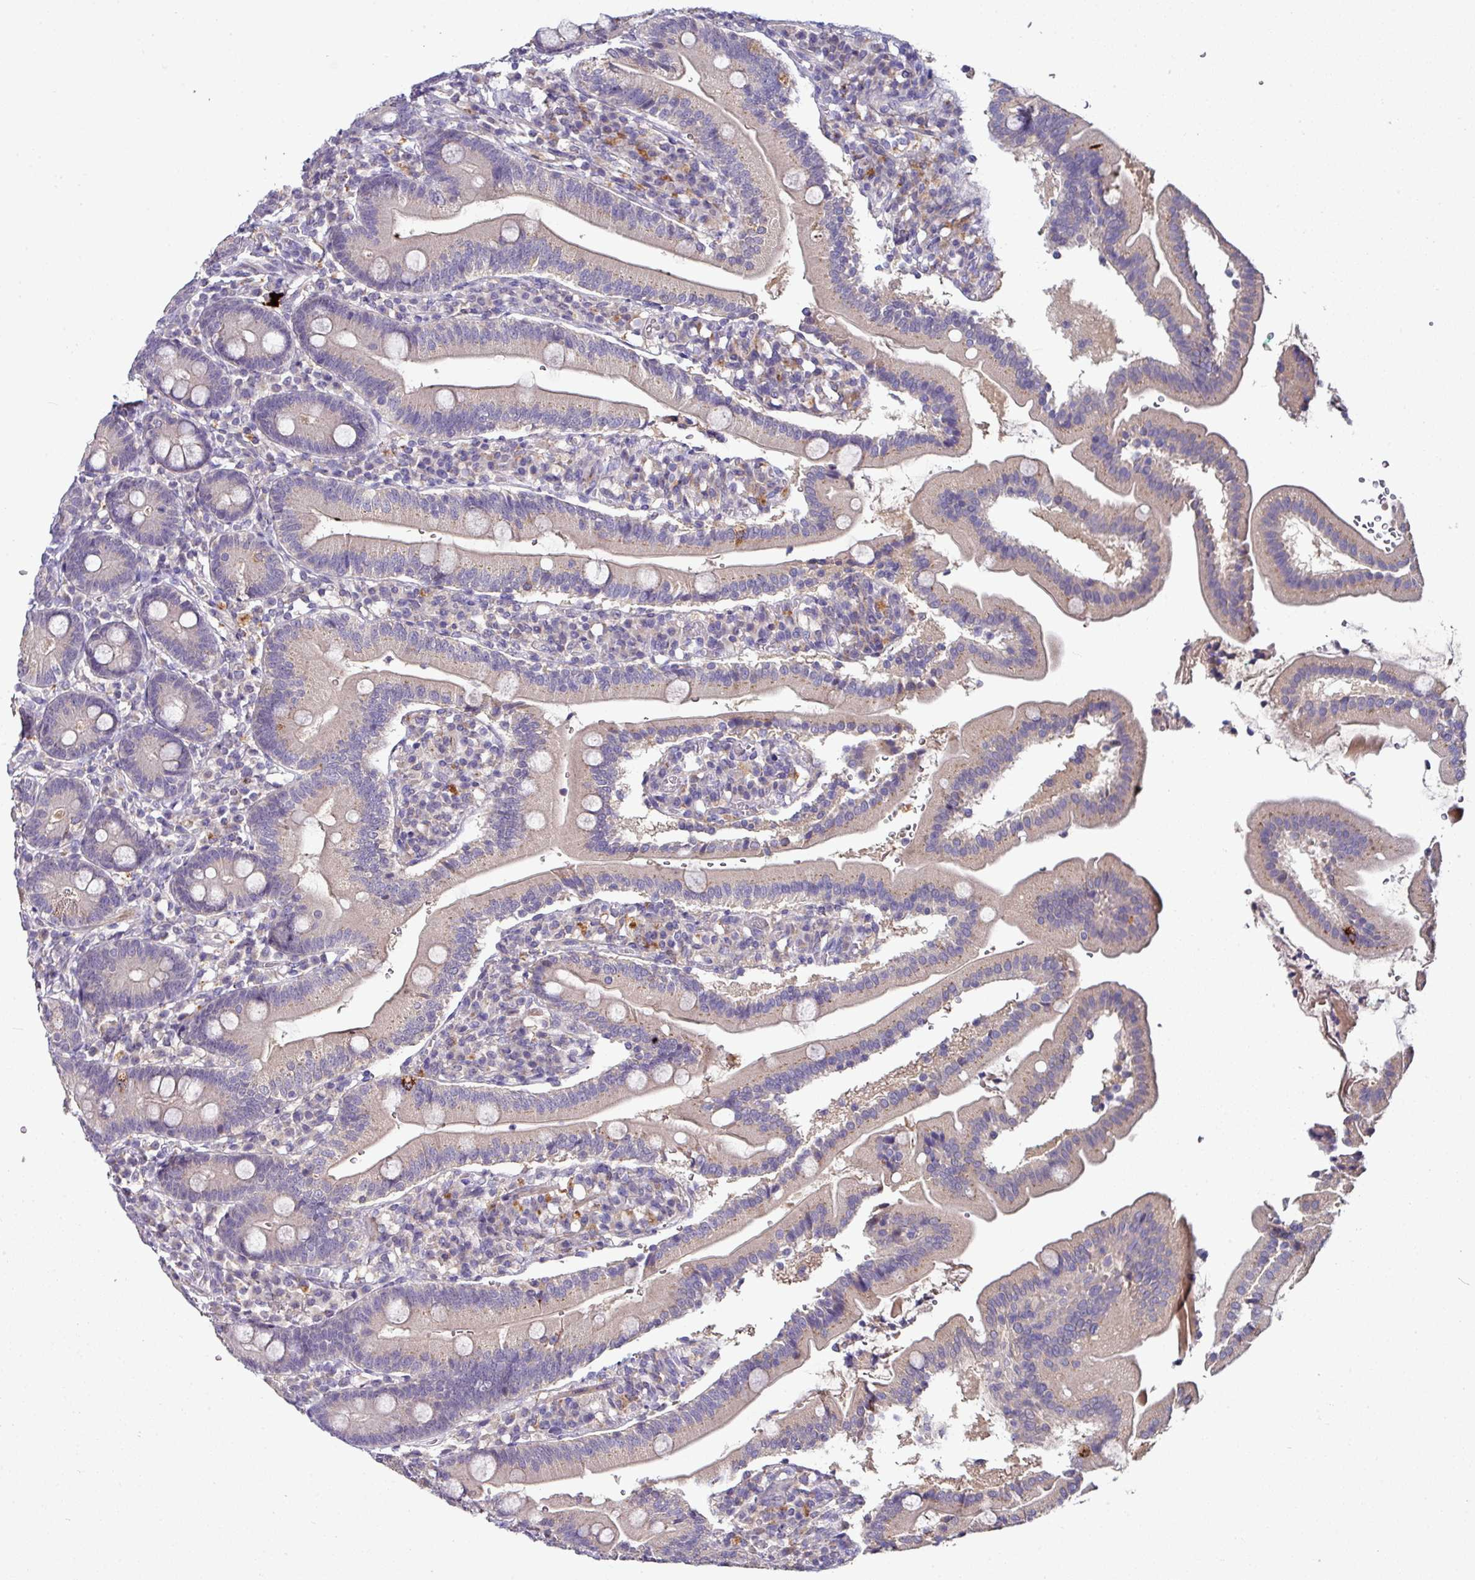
{"staining": {"intensity": "weak", "quantity": "<25%", "location": "cytoplasmic/membranous"}, "tissue": "duodenum", "cell_type": "Glandular cells", "image_type": "normal", "snomed": [{"axis": "morphology", "description": "Normal tissue, NOS"}, {"axis": "topography", "description": "Duodenum"}], "caption": "Immunohistochemical staining of benign duodenum demonstrates no significant positivity in glandular cells. (Brightfield microscopy of DAB IHC at high magnification).", "gene": "AEBP2", "patient": {"sex": "female", "age": 67}}